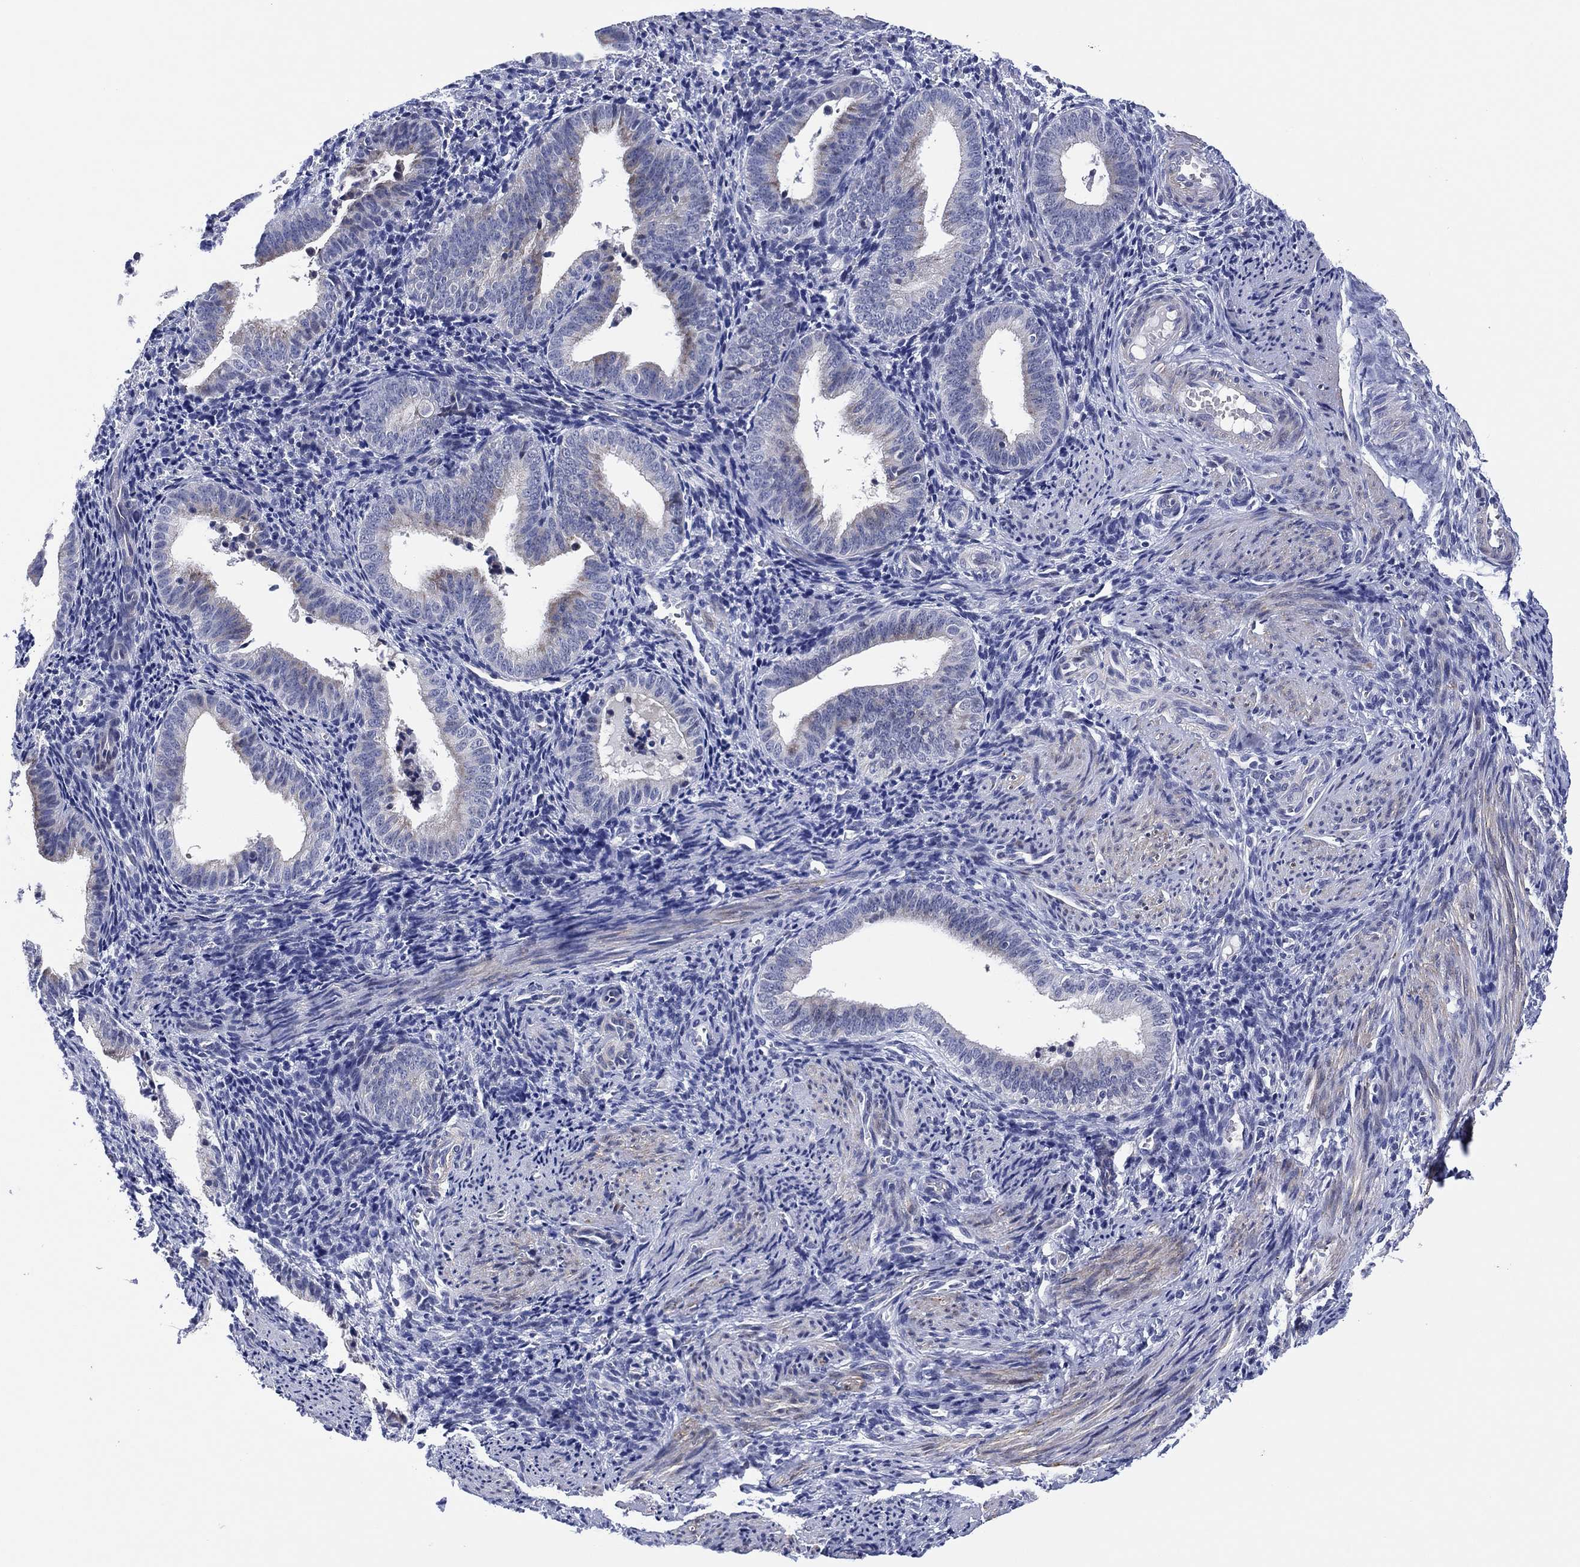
{"staining": {"intensity": "negative", "quantity": "none", "location": "none"}, "tissue": "endometrium", "cell_type": "Cells in endometrial stroma", "image_type": "normal", "snomed": [{"axis": "morphology", "description": "Normal tissue, NOS"}, {"axis": "topography", "description": "Endometrium"}], "caption": "The photomicrograph demonstrates no significant expression in cells in endometrial stroma of endometrium.", "gene": "CLIP3", "patient": {"sex": "female", "age": 42}}